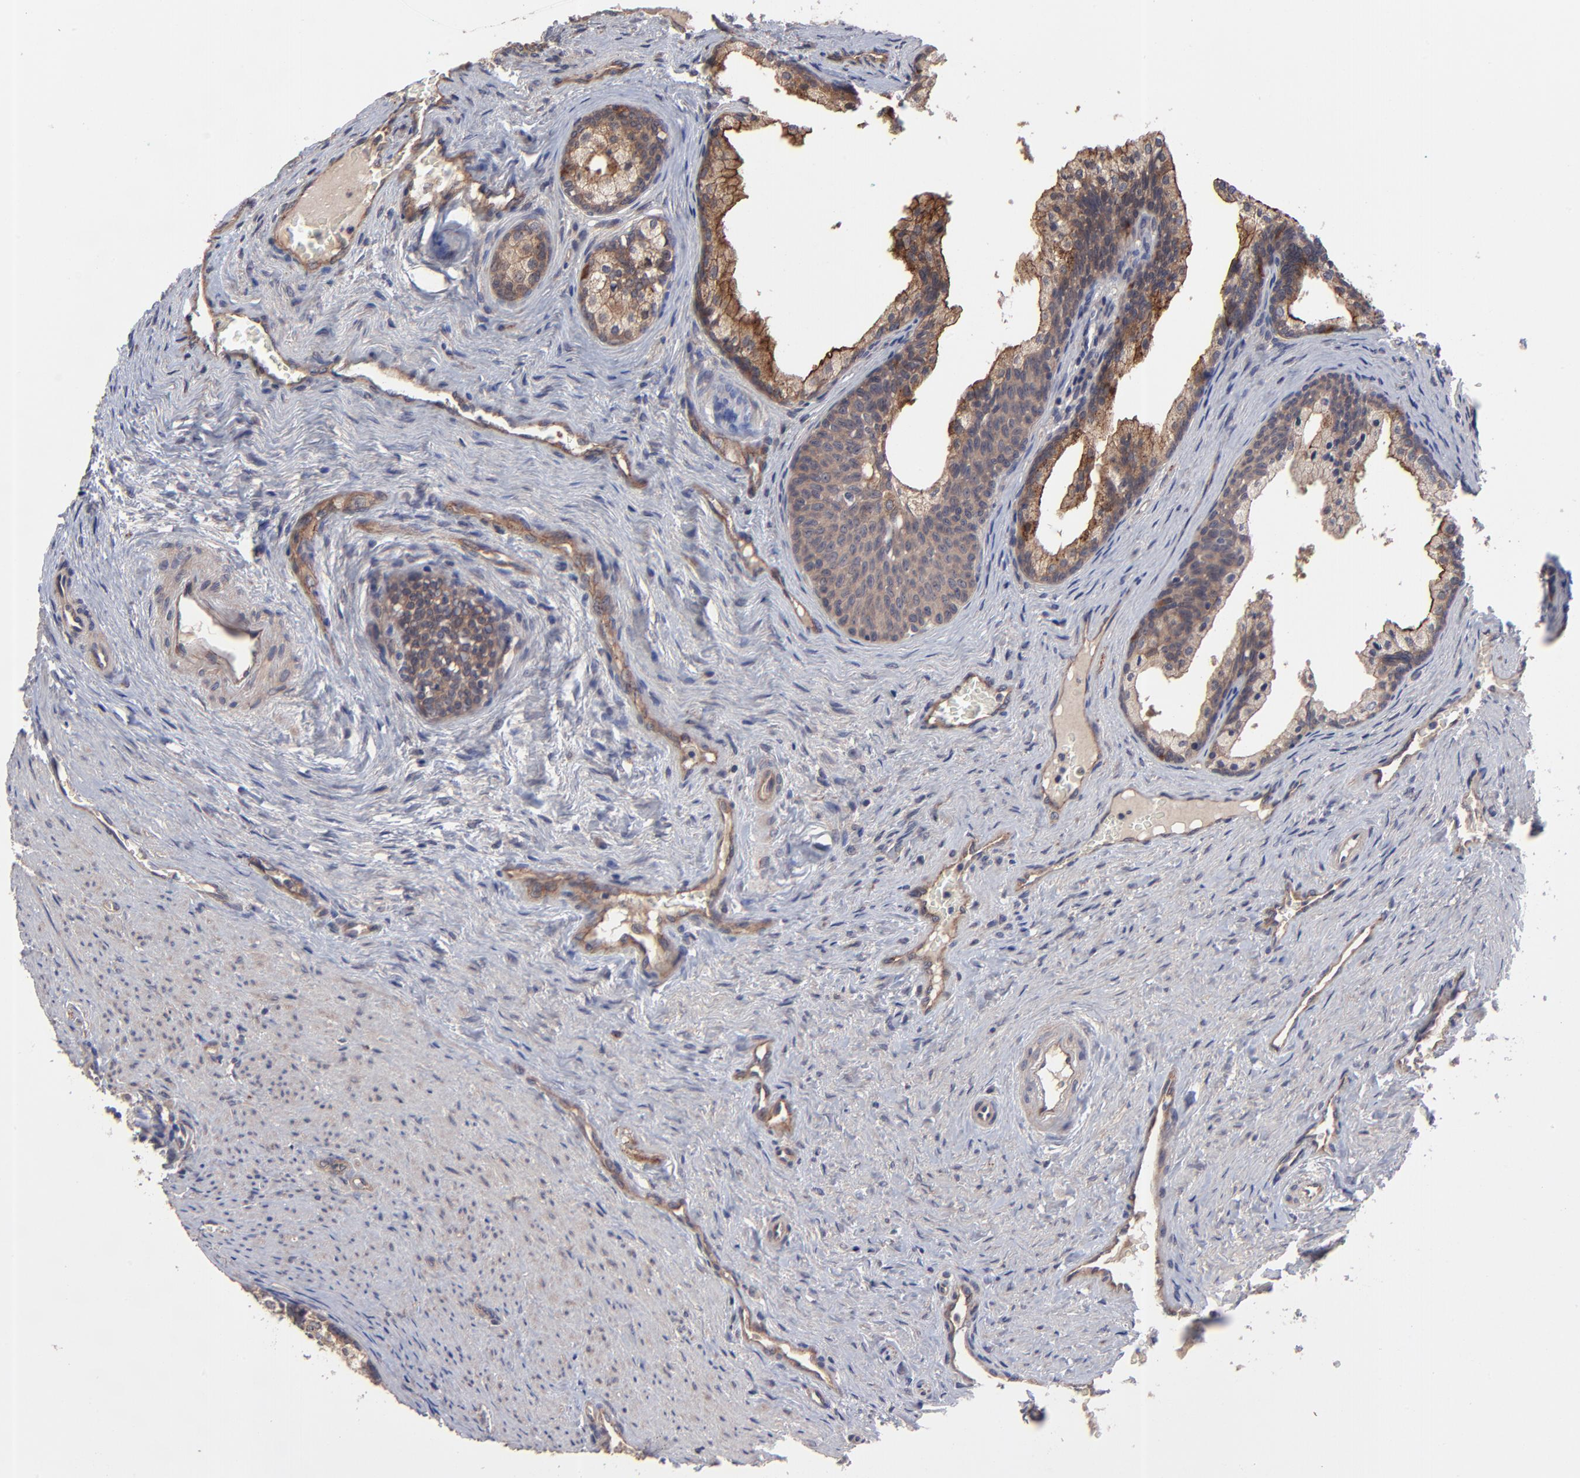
{"staining": {"intensity": "moderate", "quantity": ">75%", "location": "cytoplasmic/membranous"}, "tissue": "prostate cancer", "cell_type": "Tumor cells", "image_type": "cancer", "snomed": [{"axis": "morphology", "description": "Adenocarcinoma, Medium grade"}, {"axis": "topography", "description": "Prostate"}], "caption": "IHC of prostate cancer exhibits medium levels of moderate cytoplasmic/membranous staining in approximately >75% of tumor cells. Using DAB (3,3'-diaminobenzidine) (brown) and hematoxylin (blue) stains, captured at high magnification using brightfield microscopy.", "gene": "ZNF780B", "patient": {"sex": "male", "age": 60}}